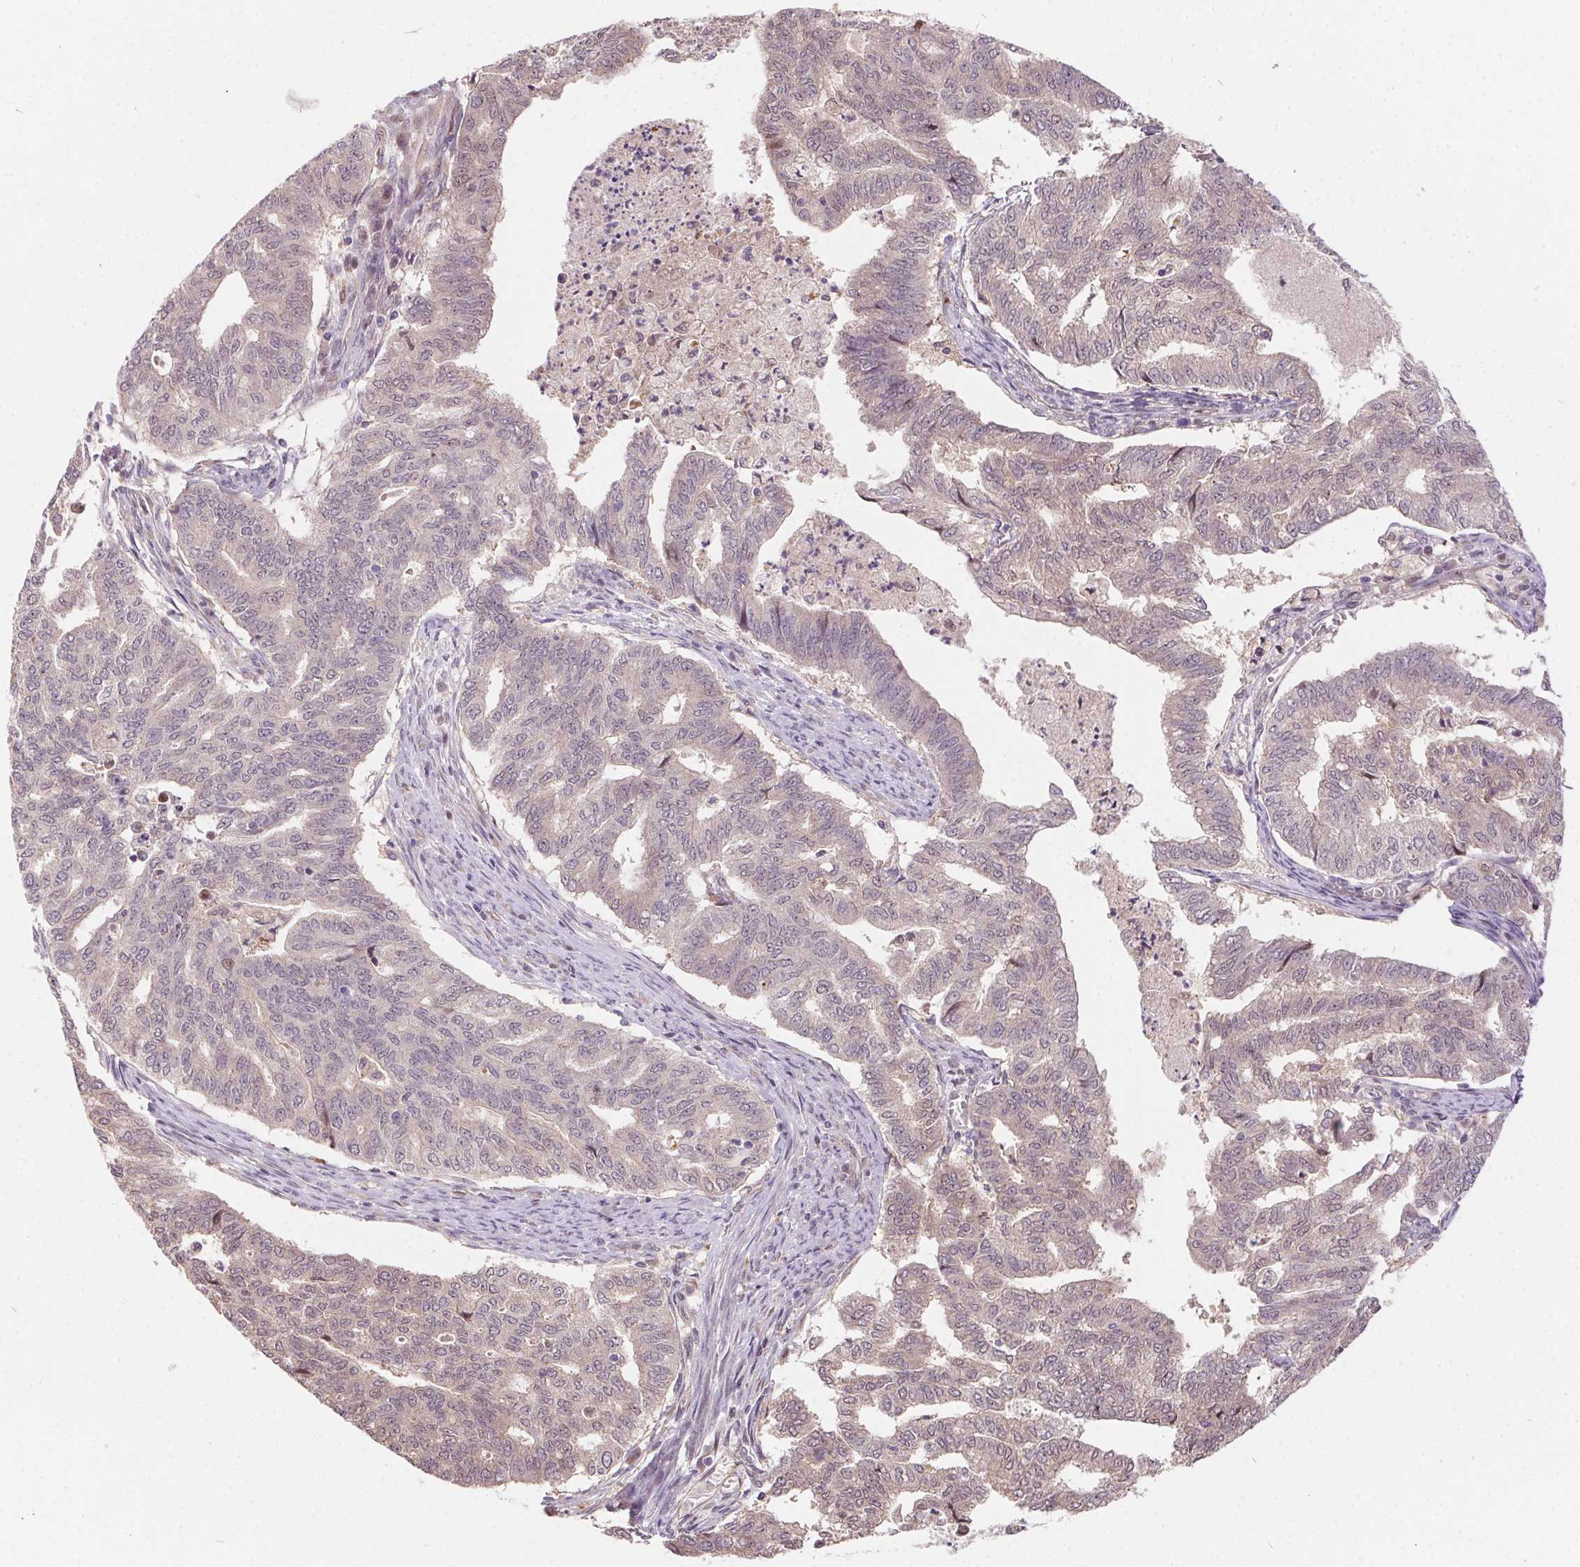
{"staining": {"intensity": "weak", "quantity": "<25%", "location": "cytoplasmic/membranous"}, "tissue": "endometrial cancer", "cell_type": "Tumor cells", "image_type": "cancer", "snomed": [{"axis": "morphology", "description": "Adenocarcinoma, NOS"}, {"axis": "topography", "description": "Endometrium"}], "caption": "There is no significant expression in tumor cells of endometrial cancer.", "gene": "NUDT16", "patient": {"sex": "female", "age": 79}}